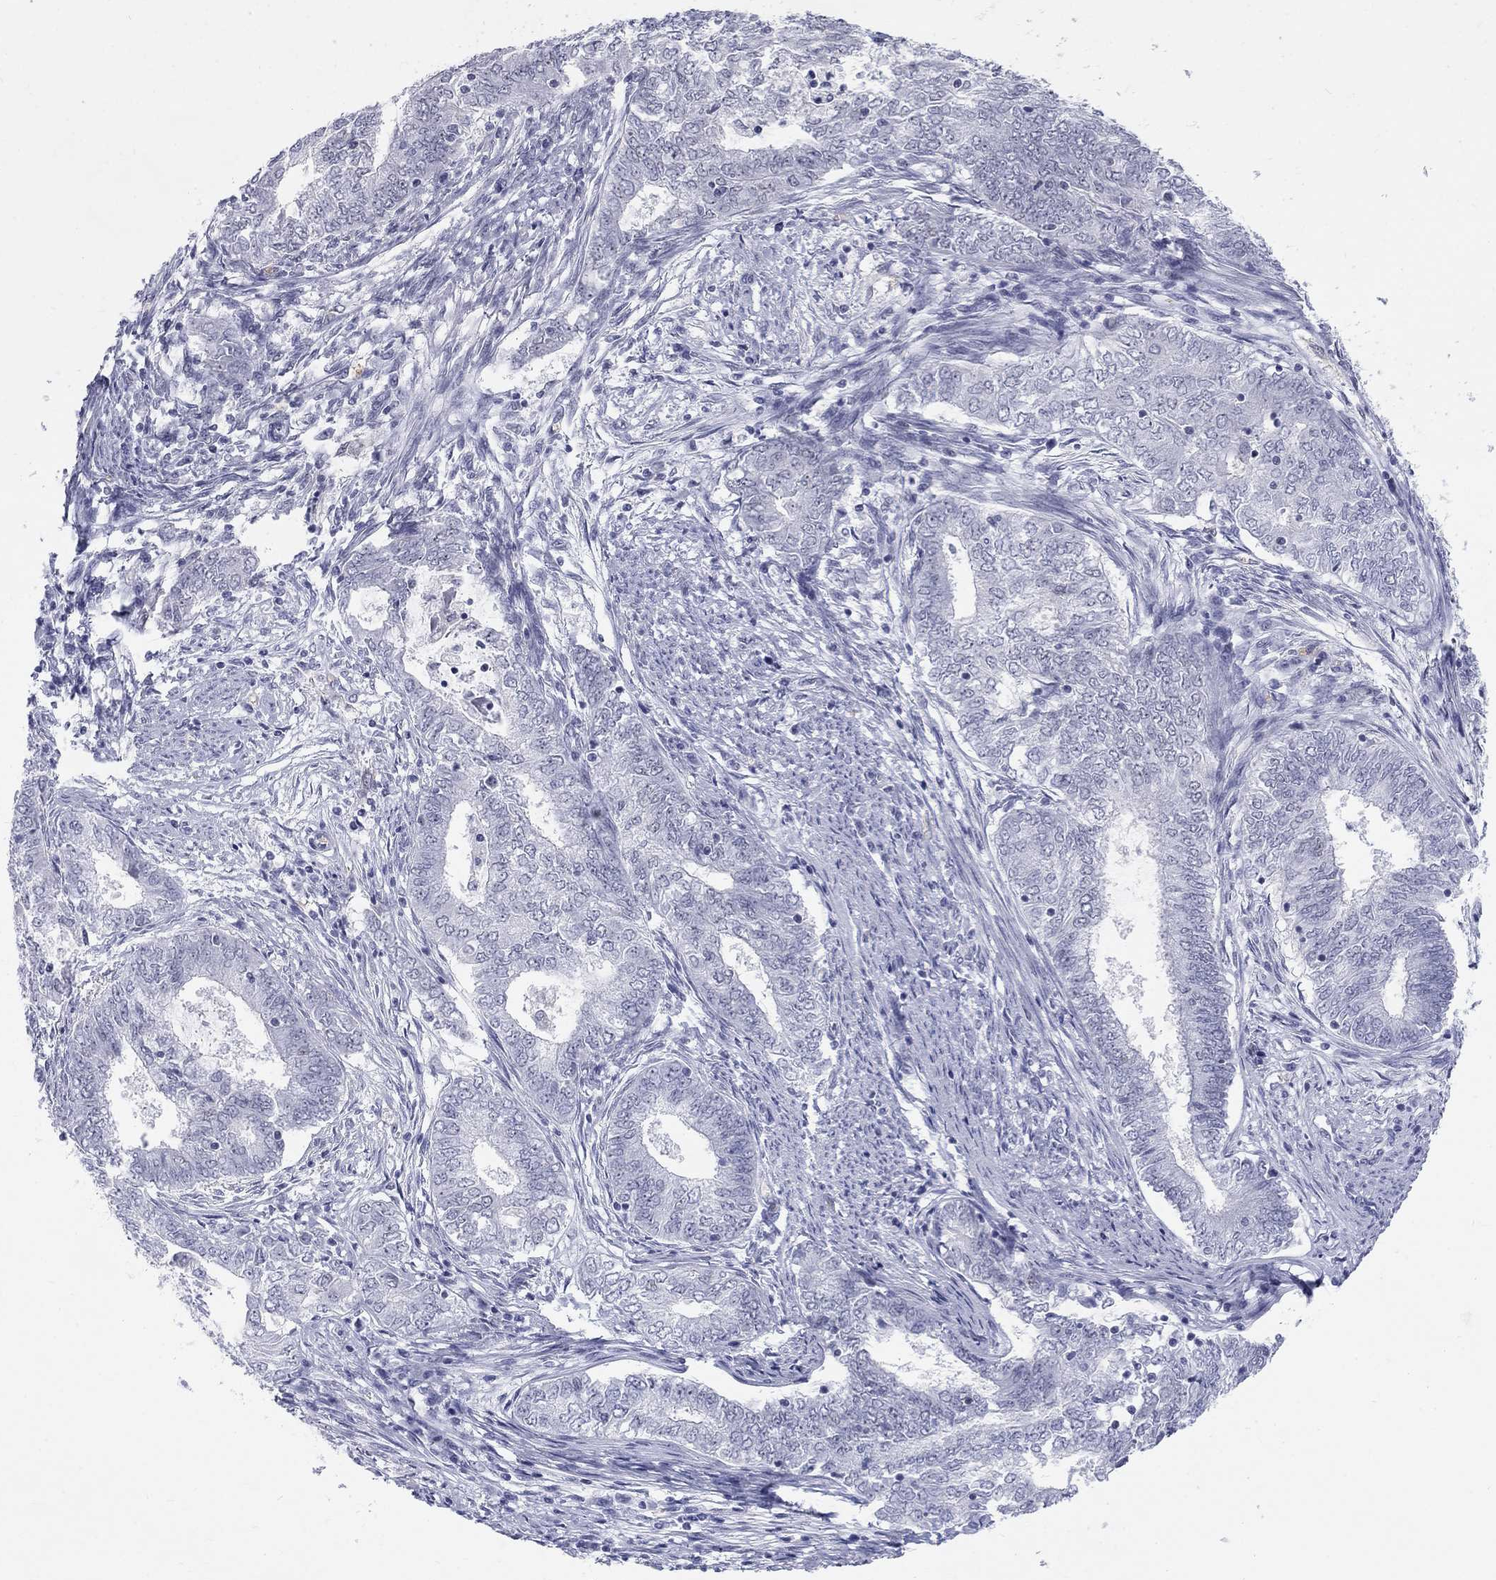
{"staining": {"intensity": "negative", "quantity": "none", "location": "none"}, "tissue": "endometrial cancer", "cell_type": "Tumor cells", "image_type": "cancer", "snomed": [{"axis": "morphology", "description": "Adenocarcinoma, NOS"}, {"axis": "topography", "description": "Endometrium"}], "caption": "Endometrial adenocarcinoma was stained to show a protein in brown. There is no significant expression in tumor cells.", "gene": "DMTN", "patient": {"sex": "female", "age": 62}}